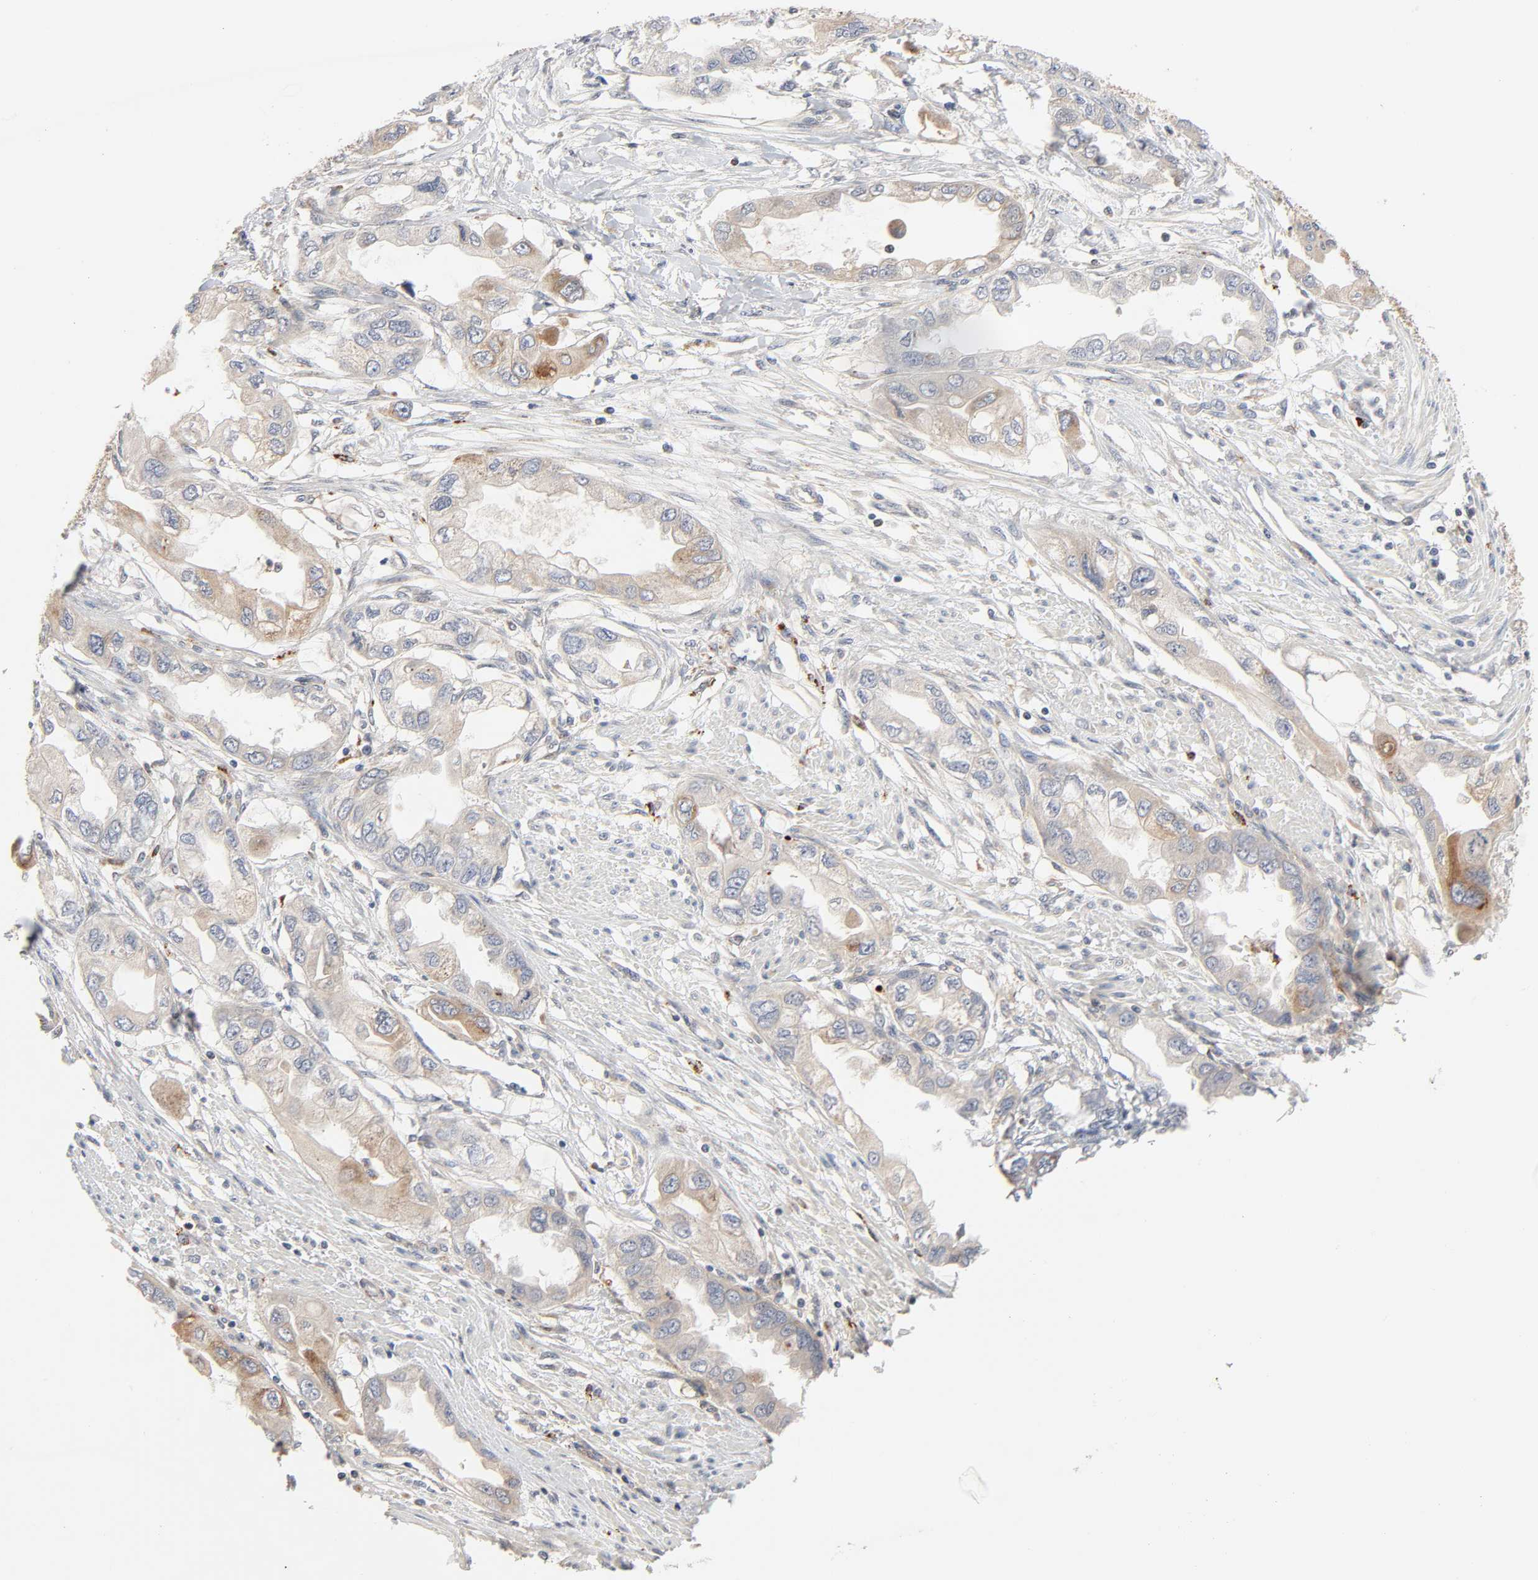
{"staining": {"intensity": "weak", "quantity": ">75%", "location": "cytoplasmic/membranous"}, "tissue": "endometrial cancer", "cell_type": "Tumor cells", "image_type": "cancer", "snomed": [{"axis": "morphology", "description": "Adenocarcinoma, NOS"}, {"axis": "topography", "description": "Endometrium"}], "caption": "A histopathology image of human endometrial adenocarcinoma stained for a protein demonstrates weak cytoplasmic/membranous brown staining in tumor cells.", "gene": "REEP6", "patient": {"sex": "female", "age": 67}}